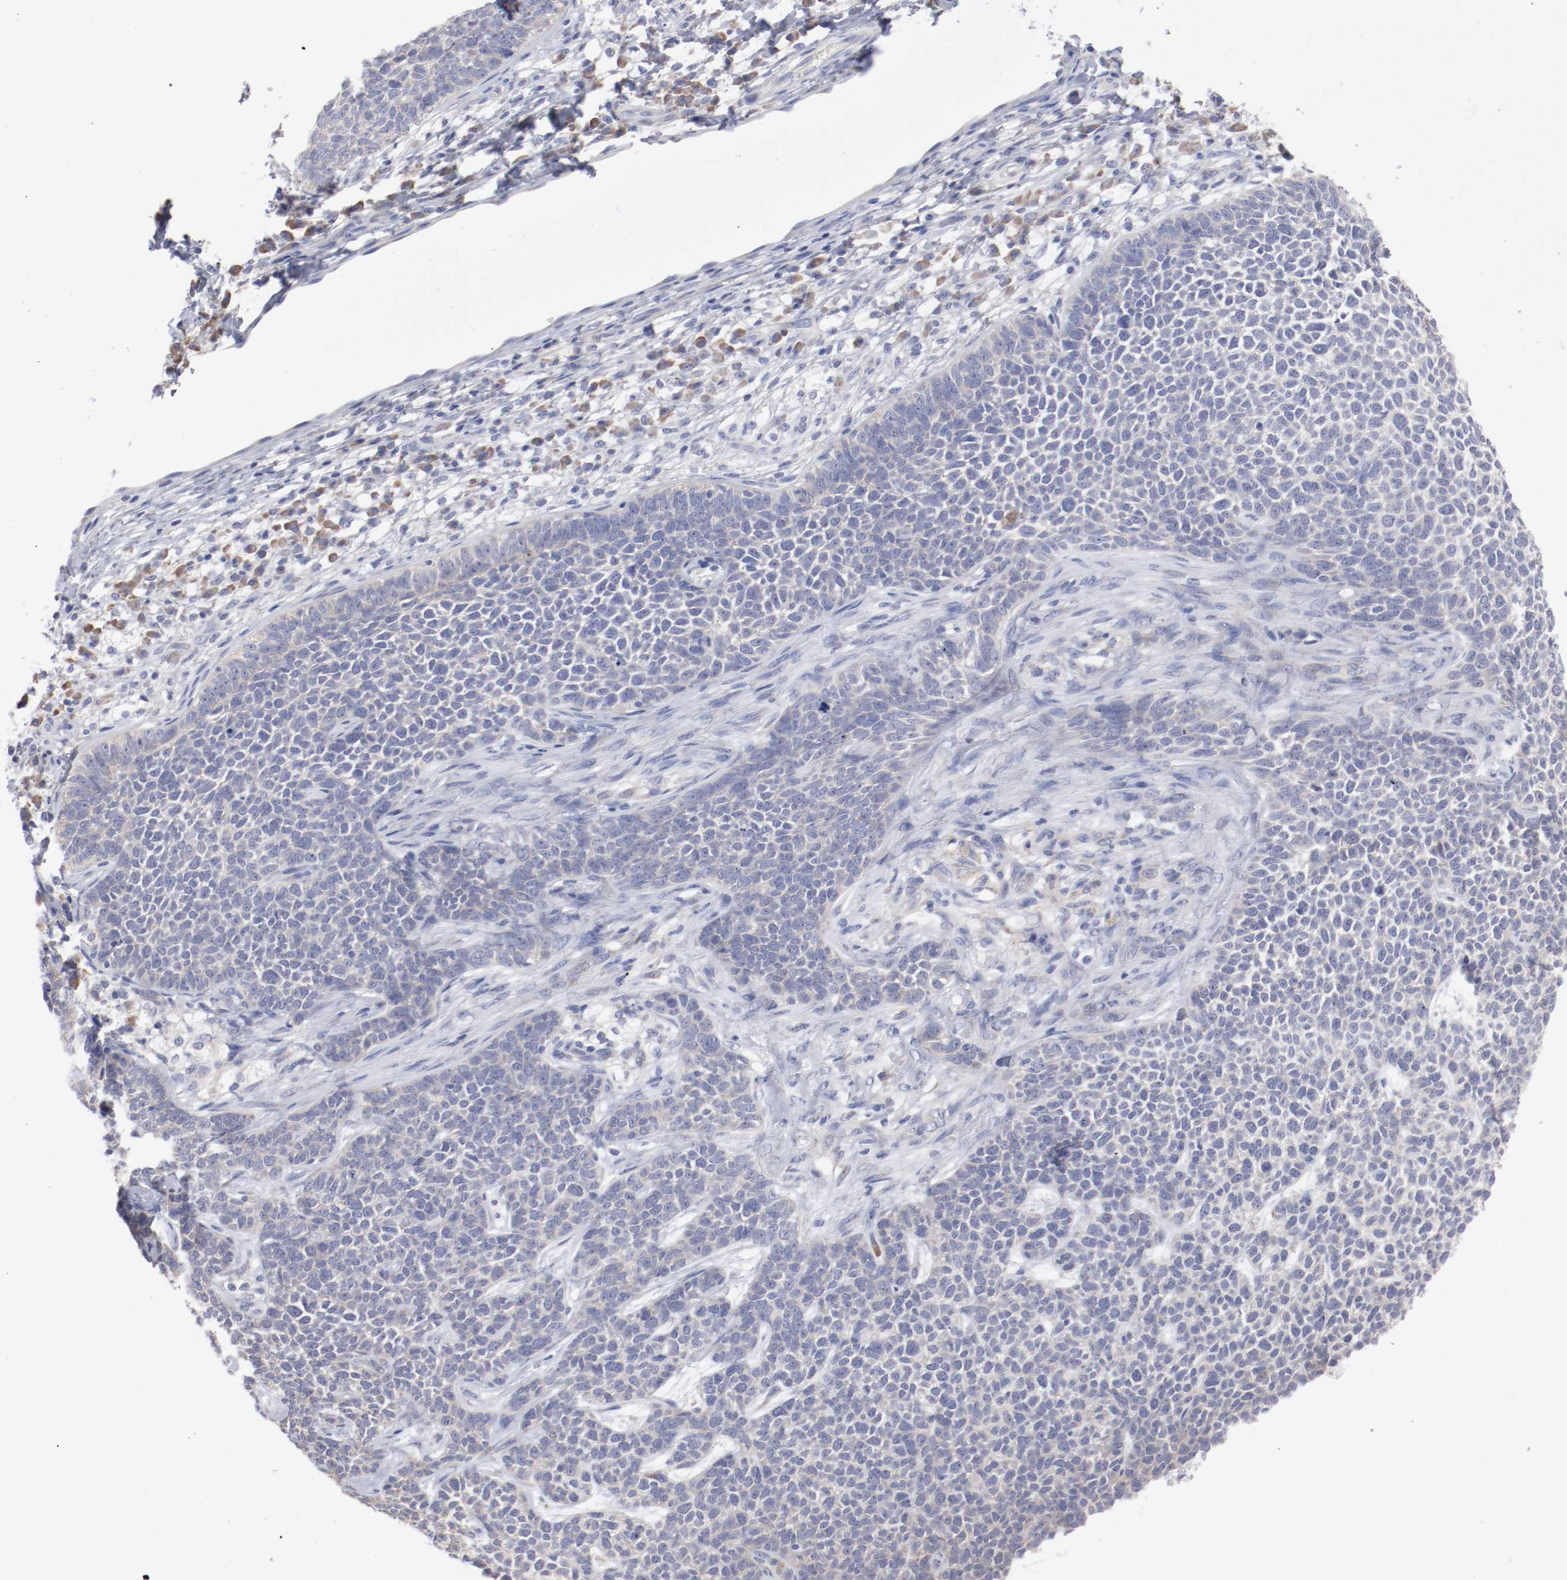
{"staining": {"intensity": "weak", "quantity": "<25%", "location": "cytoplasmic/membranous"}, "tissue": "skin cancer", "cell_type": "Tumor cells", "image_type": "cancer", "snomed": [{"axis": "morphology", "description": "Basal cell carcinoma"}, {"axis": "topography", "description": "Skin"}], "caption": "IHC of skin basal cell carcinoma shows no positivity in tumor cells.", "gene": "CPE", "patient": {"sex": "female", "age": 84}}